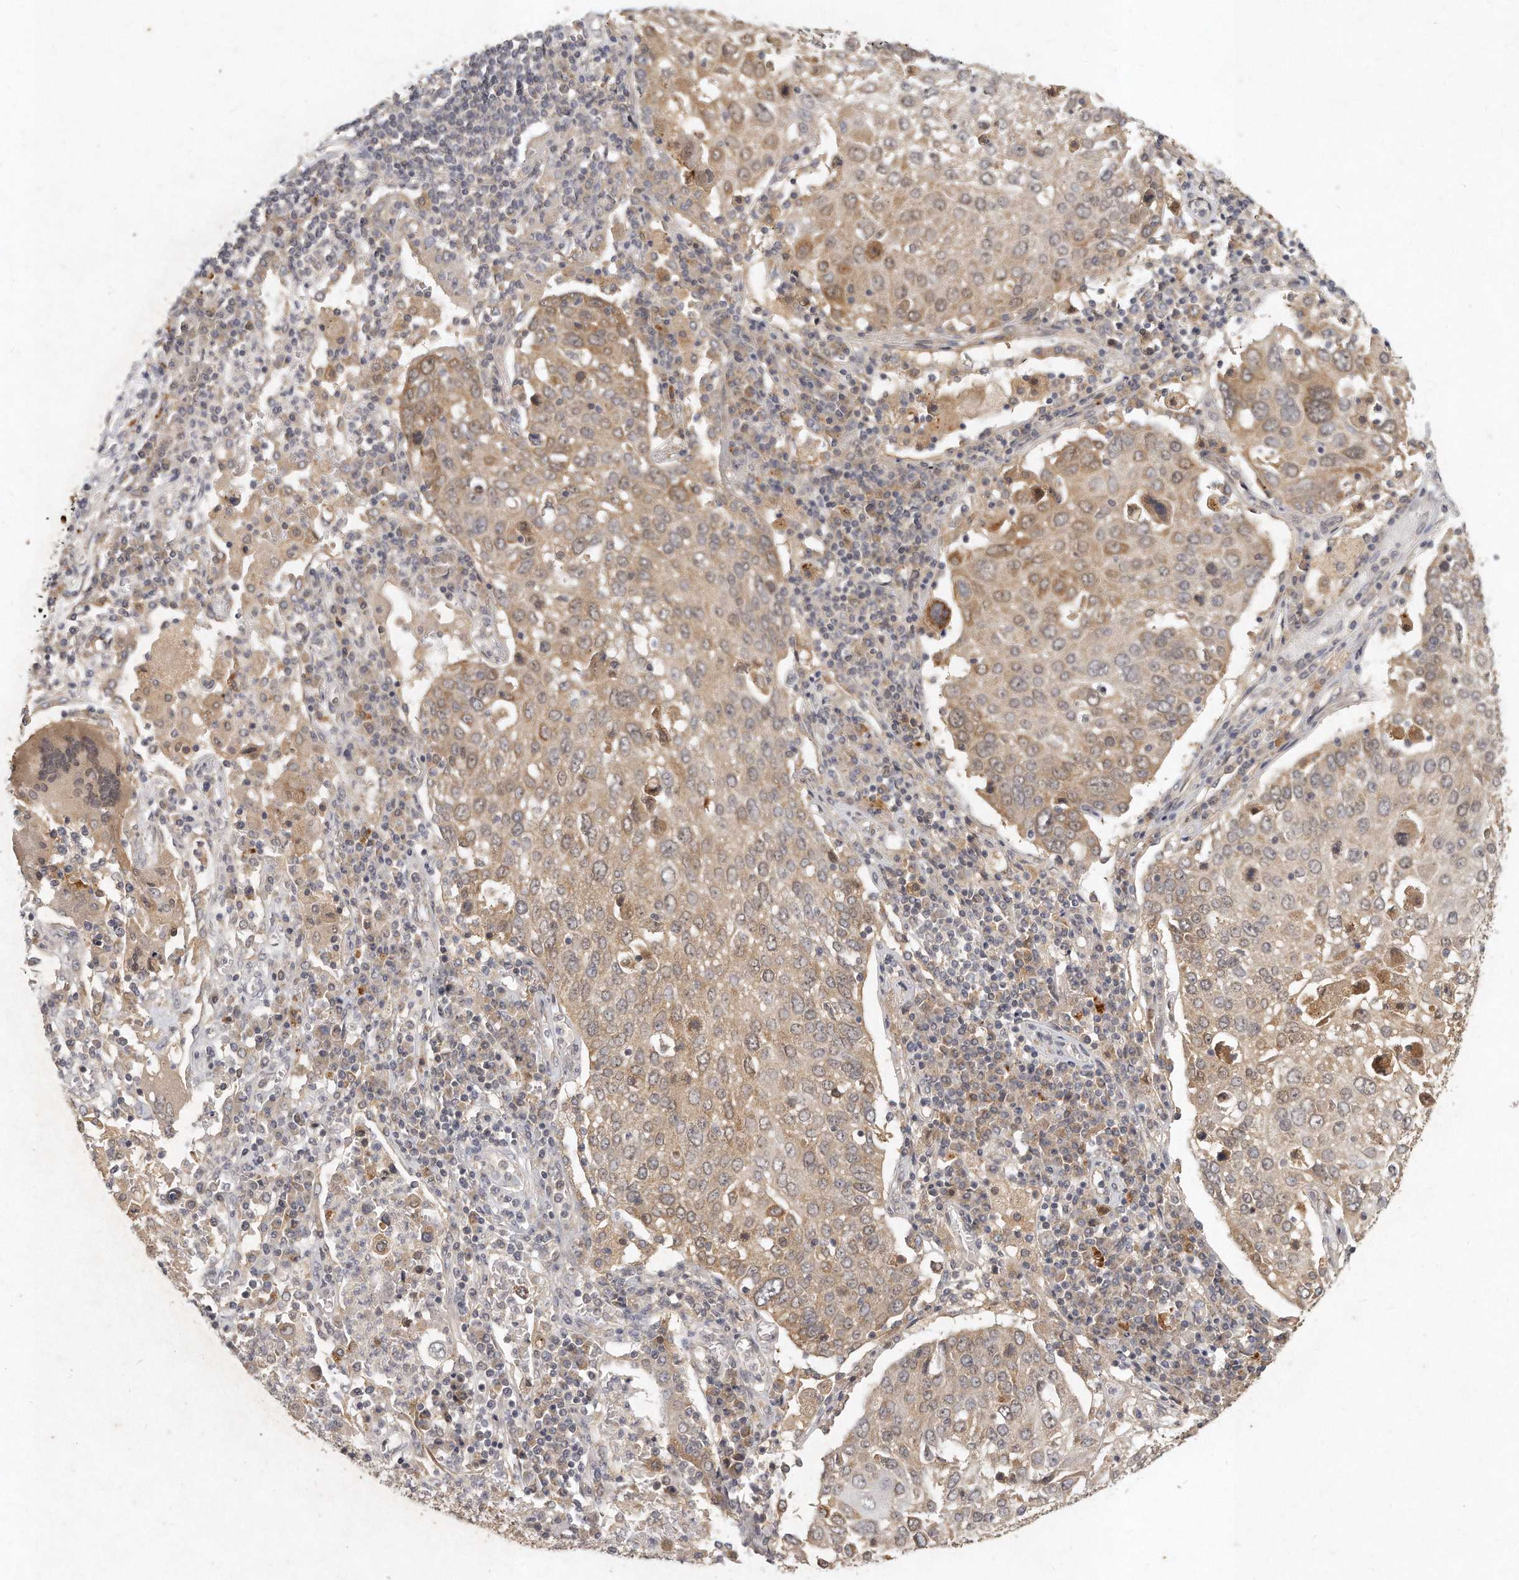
{"staining": {"intensity": "weak", "quantity": "25%-75%", "location": "cytoplasmic/membranous"}, "tissue": "lung cancer", "cell_type": "Tumor cells", "image_type": "cancer", "snomed": [{"axis": "morphology", "description": "Squamous cell carcinoma, NOS"}, {"axis": "topography", "description": "Lung"}], "caption": "This is an image of immunohistochemistry staining of lung squamous cell carcinoma, which shows weak positivity in the cytoplasmic/membranous of tumor cells.", "gene": "LGALS8", "patient": {"sex": "male", "age": 65}}